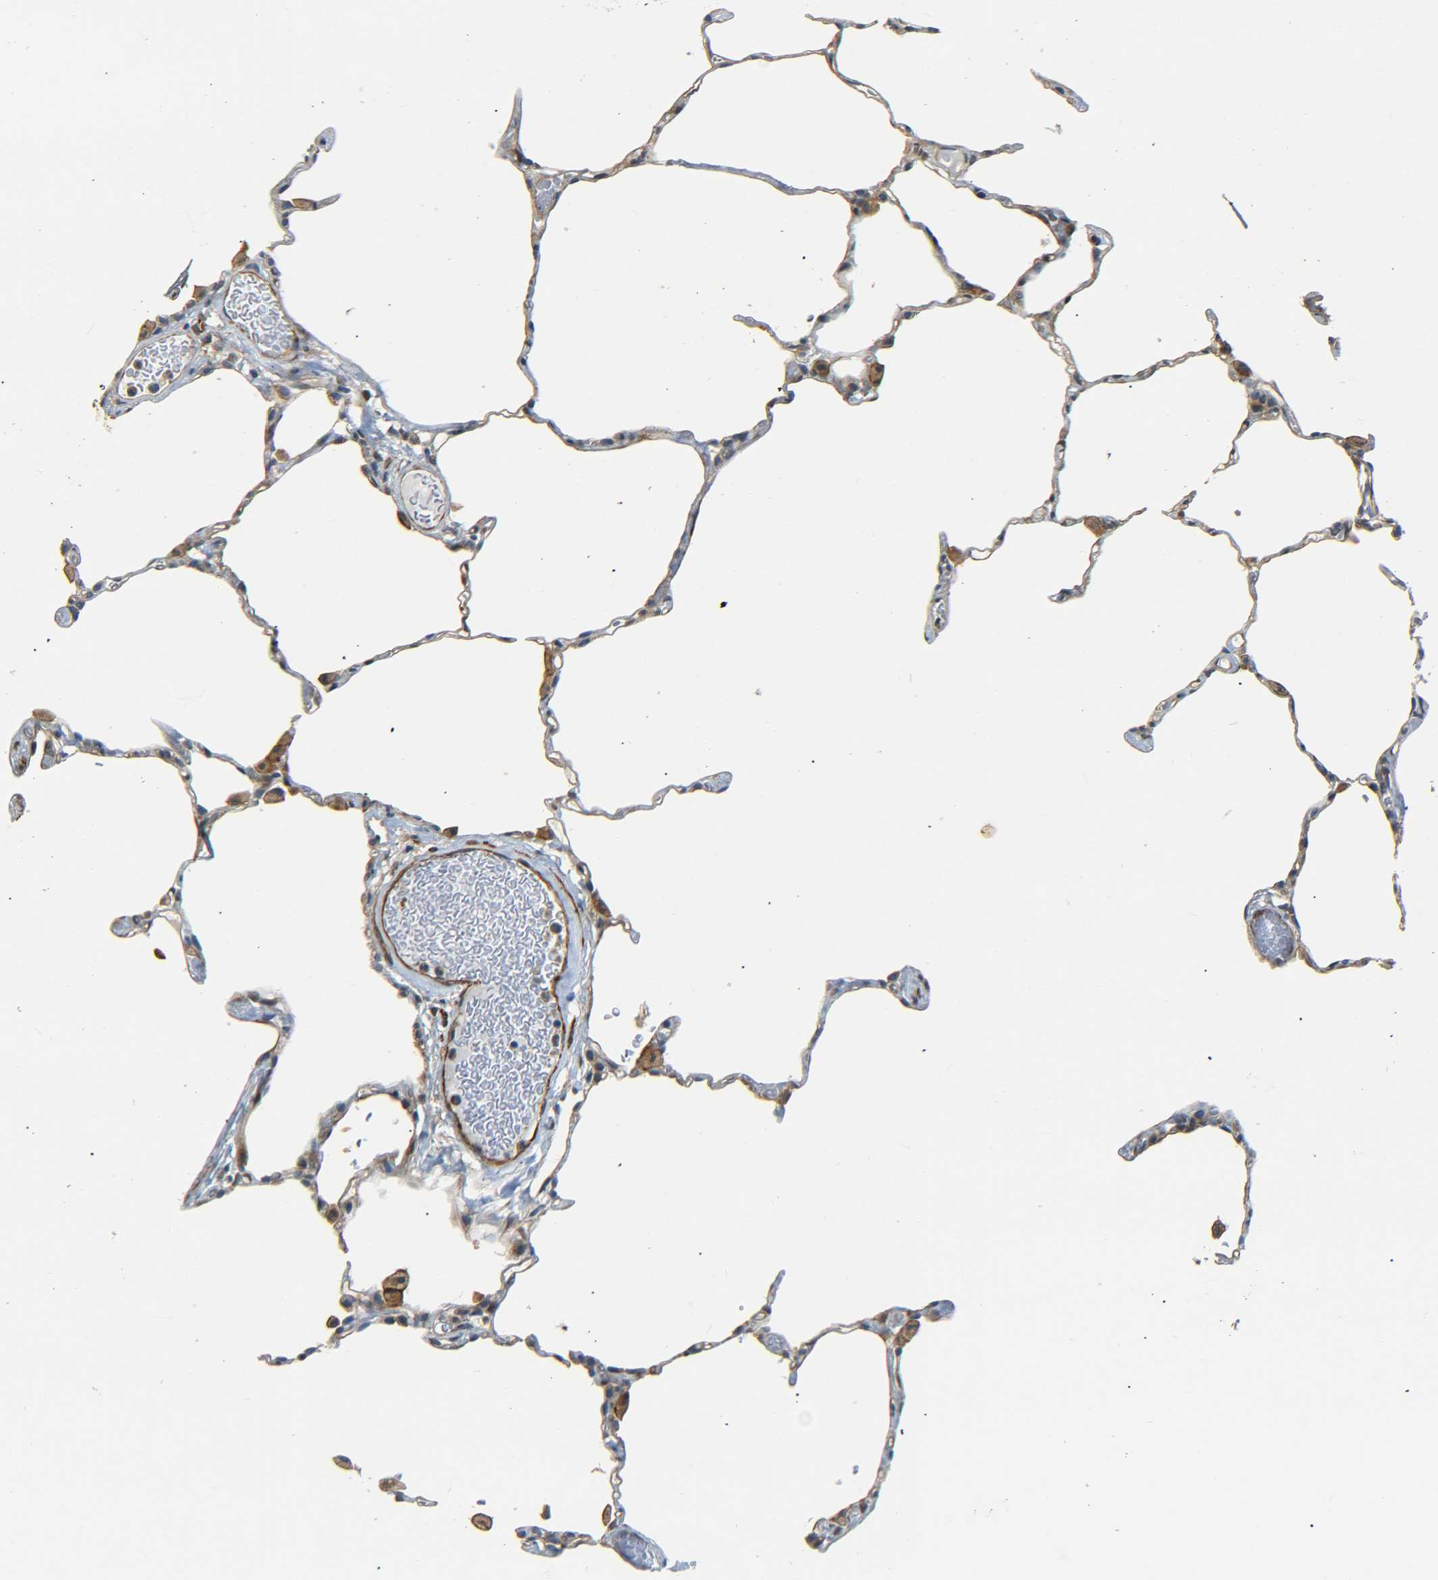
{"staining": {"intensity": "moderate", "quantity": "<25%", "location": "cytoplasmic/membranous"}, "tissue": "lung", "cell_type": "Alveolar cells", "image_type": "normal", "snomed": [{"axis": "morphology", "description": "Normal tissue, NOS"}, {"axis": "topography", "description": "Lung"}], "caption": "High-magnification brightfield microscopy of unremarkable lung stained with DAB (3,3'-diaminobenzidine) (brown) and counterstained with hematoxylin (blue). alveolar cells exhibit moderate cytoplasmic/membranous staining is identified in approximately<25% of cells.", "gene": "MEIS1", "patient": {"sex": "female", "age": 49}}